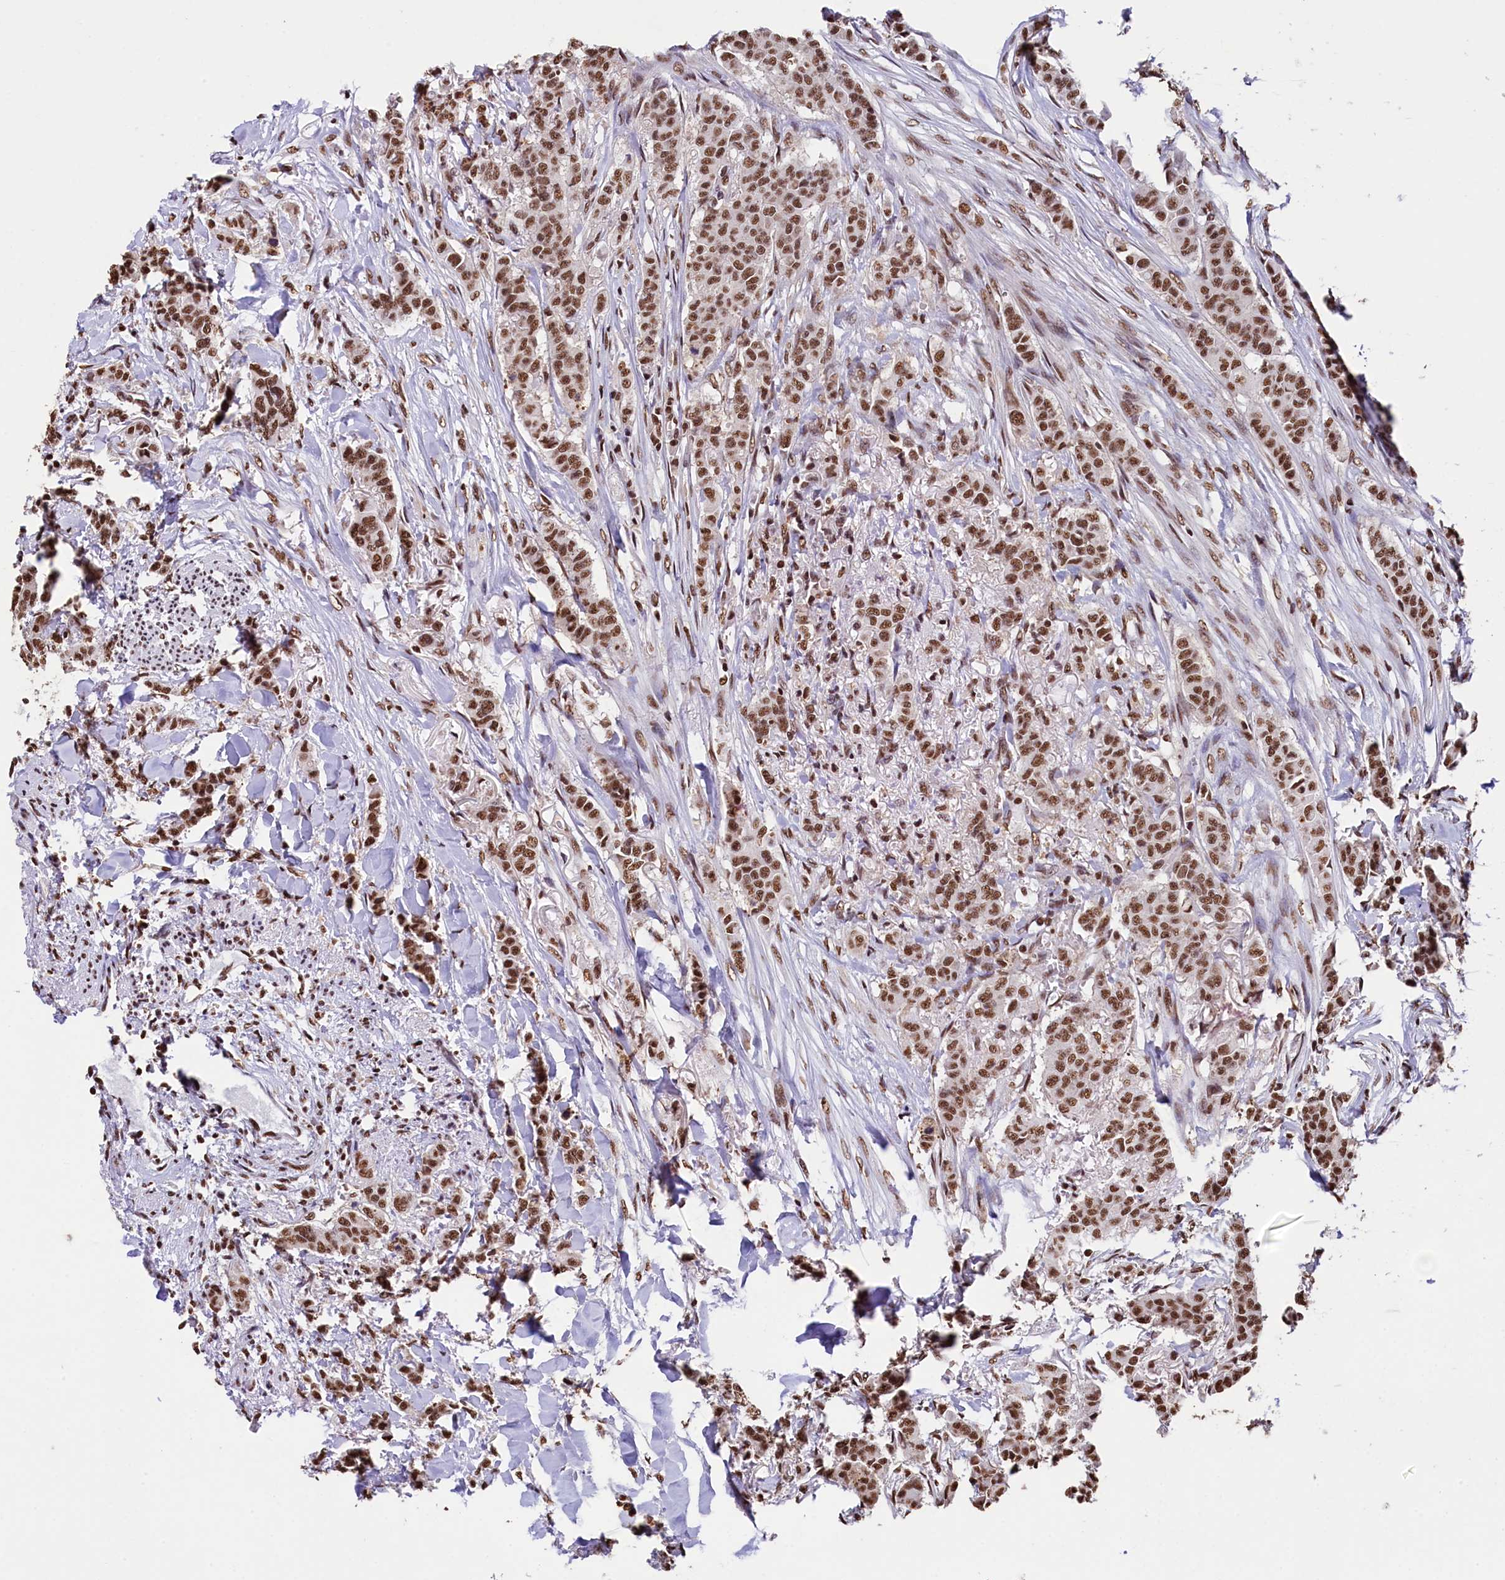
{"staining": {"intensity": "strong", "quantity": ">75%", "location": "nuclear"}, "tissue": "breast cancer", "cell_type": "Tumor cells", "image_type": "cancer", "snomed": [{"axis": "morphology", "description": "Duct carcinoma"}, {"axis": "topography", "description": "Breast"}], "caption": "Strong nuclear protein positivity is seen in approximately >75% of tumor cells in breast cancer (invasive ductal carcinoma).", "gene": "SNRPD2", "patient": {"sex": "female", "age": 40}}